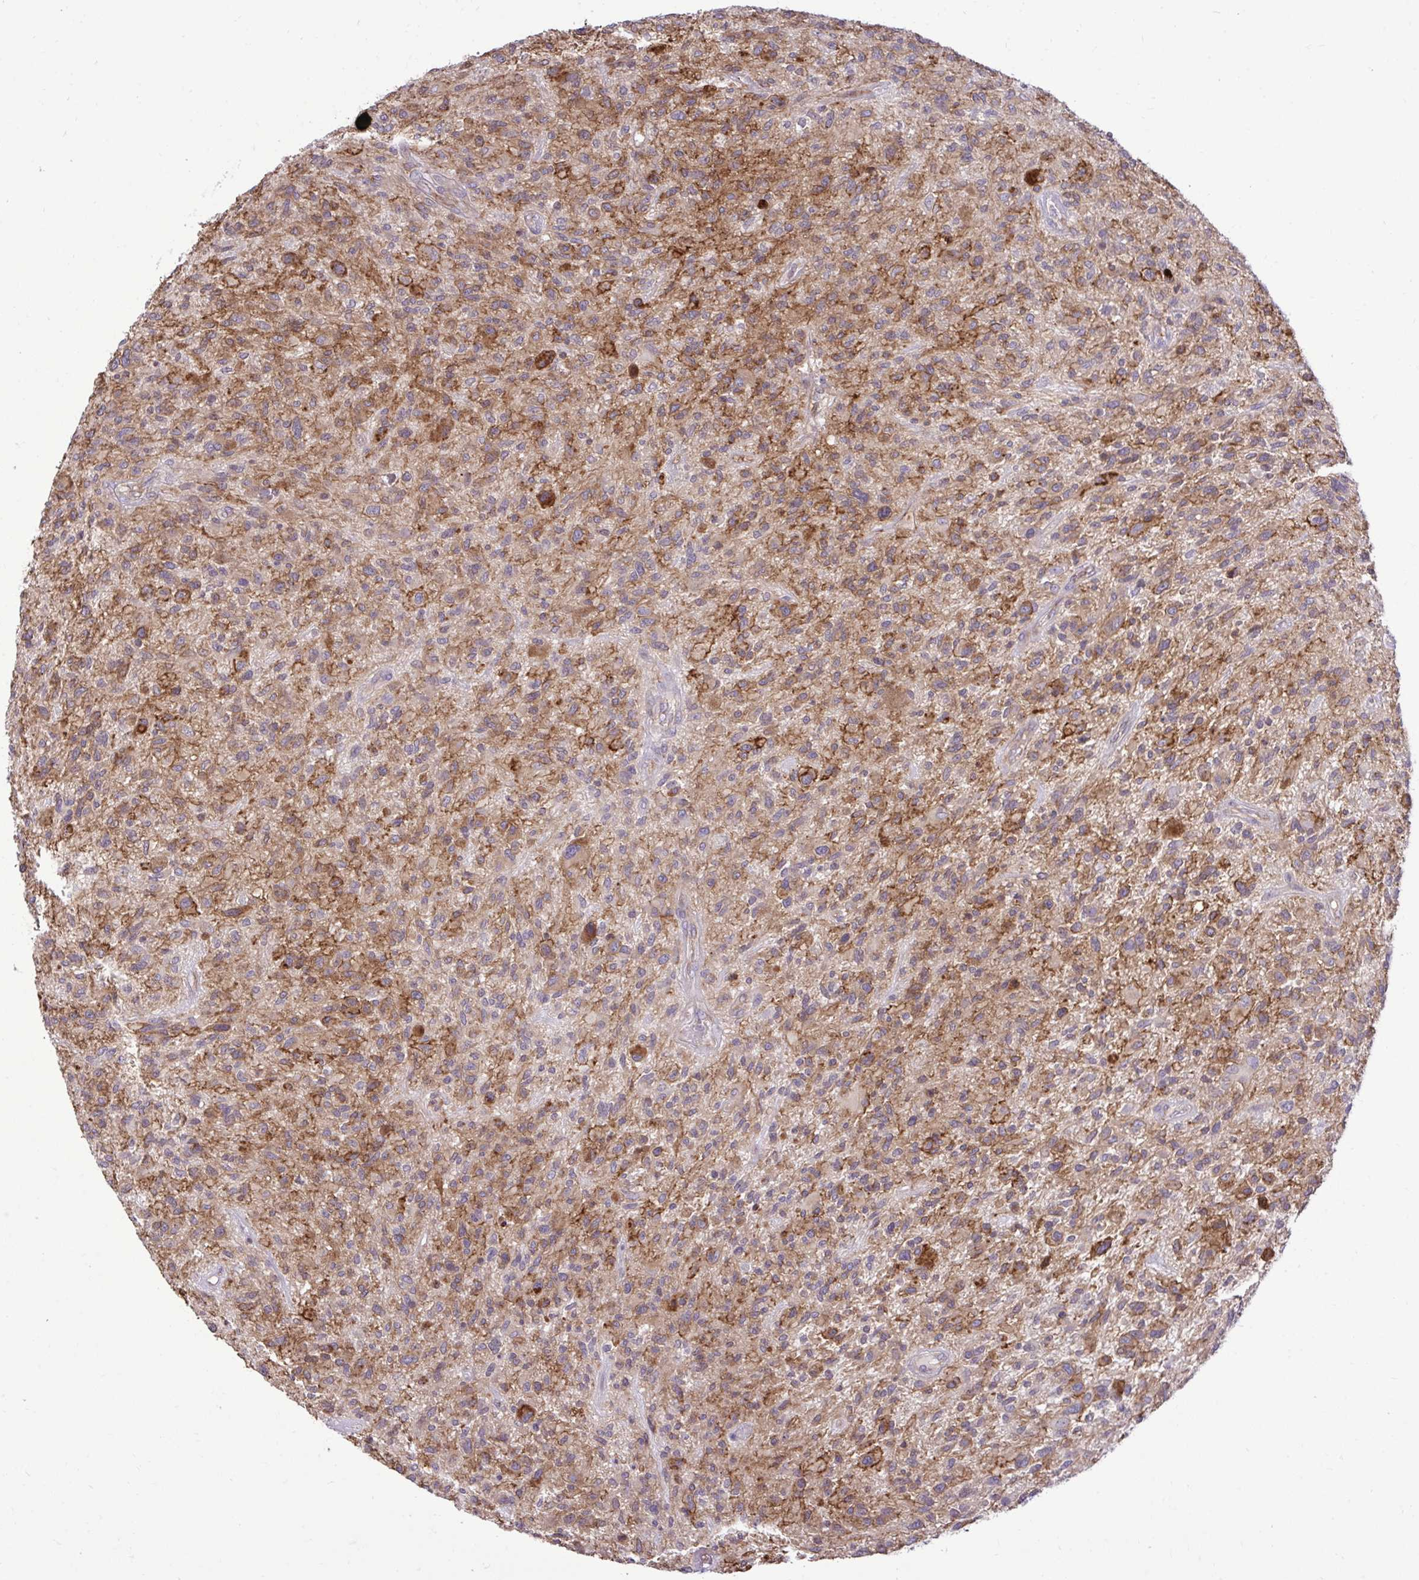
{"staining": {"intensity": "moderate", "quantity": "<25%", "location": "cytoplasmic/membranous"}, "tissue": "glioma", "cell_type": "Tumor cells", "image_type": "cancer", "snomed": [{"axis": "morphology", "description": "Glioma, malignant, High grade"}, {"axis": "topography", "description": "Brain"}], "caption": "Immunohistochemical staining of human high-grade glioma (malignant) shows low levels of moderate cytoplasmic/membranous protein staining in approximately <25% of tumor cells.", "gene": "METTL9", "patient": {"sex": "male", "age": 47}}